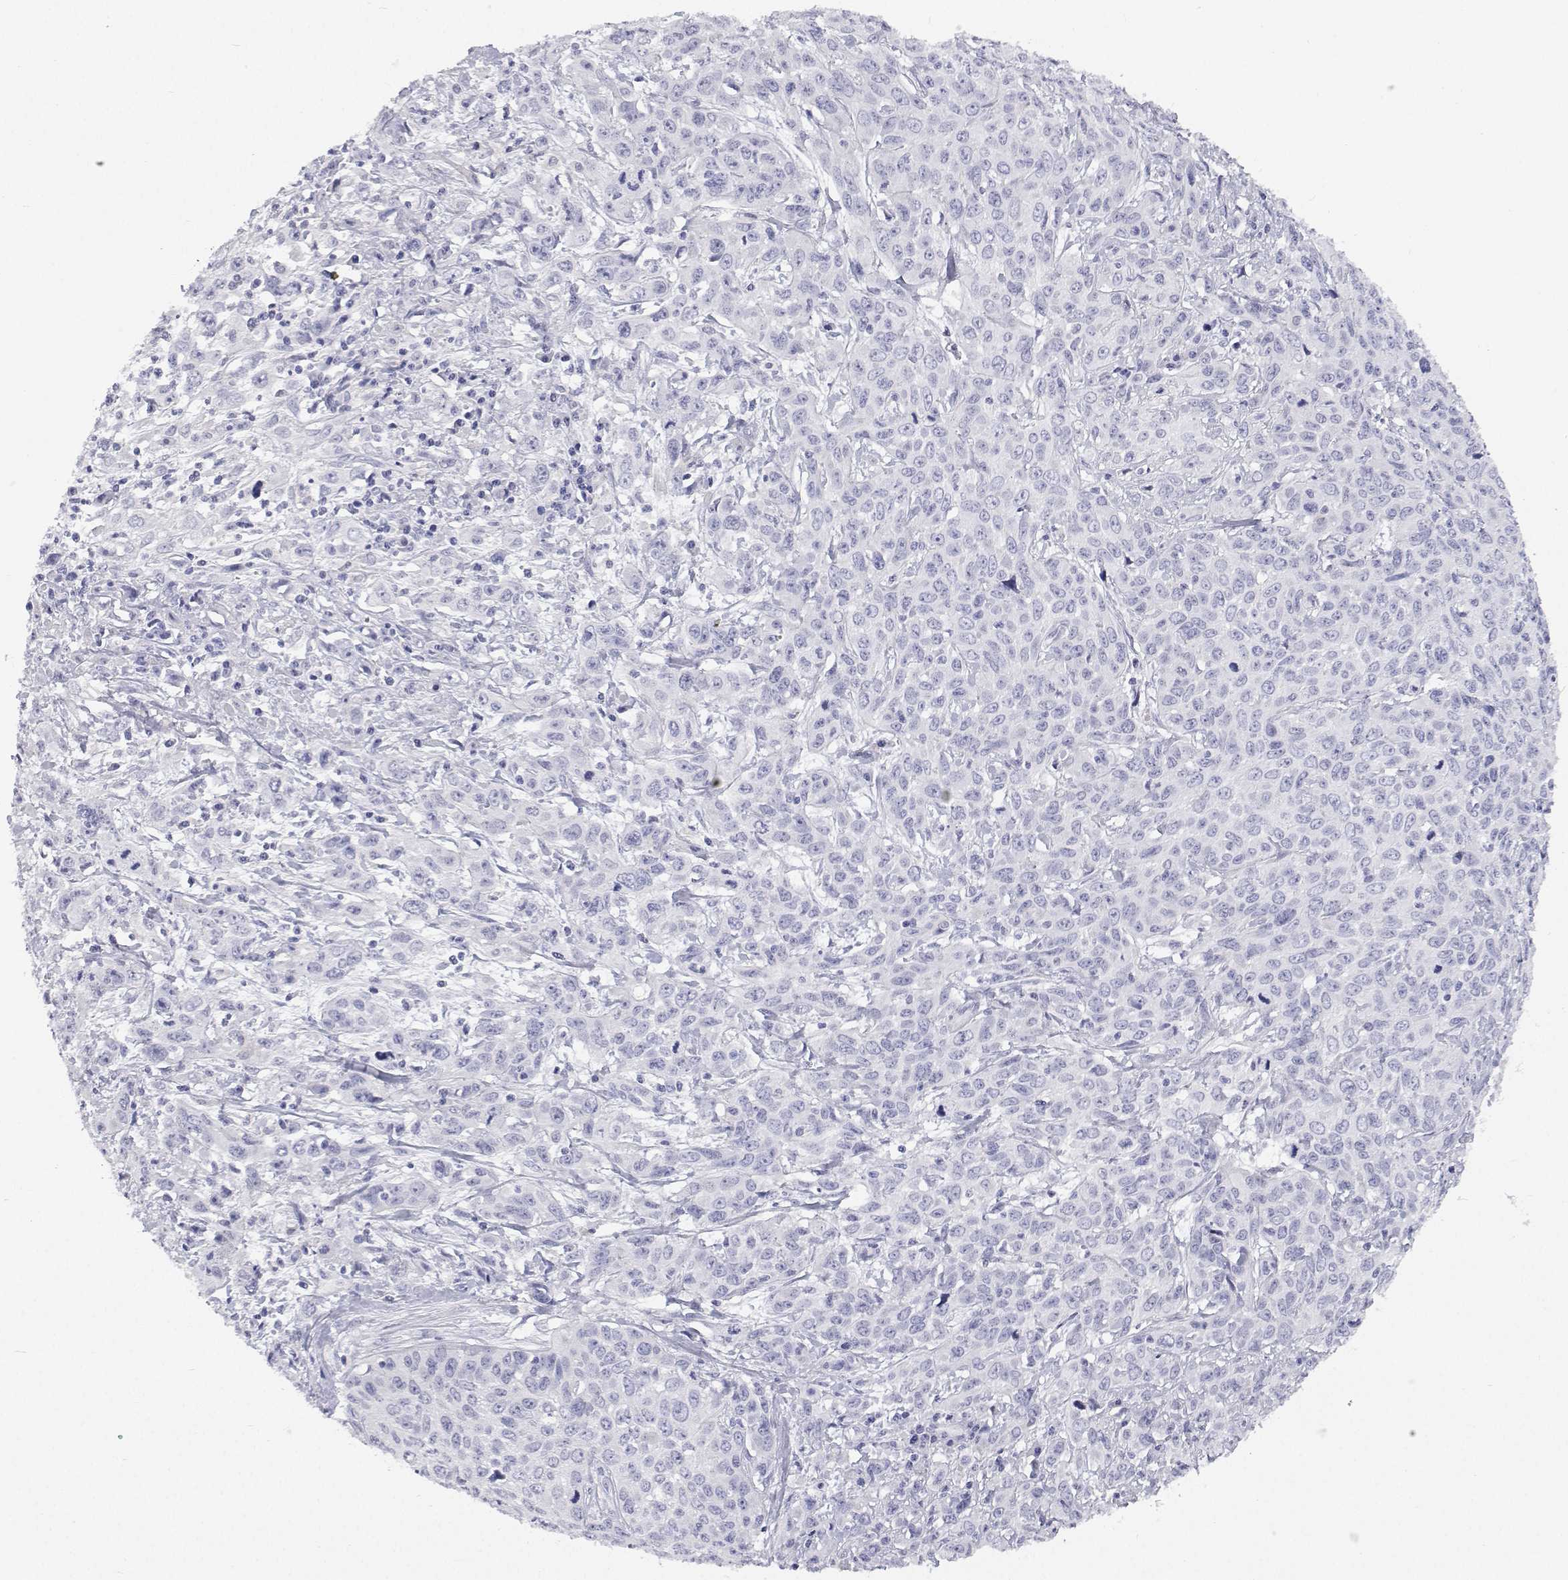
{"staining": {"intensity": "negative", "quantity": "none", "location": "none"}, "tissue": "cervical cancer", "cell_type": "Tumor cells", "image_type": "cancer", "snomed": [{"axis": "morphology", "description": "Squamous cell carcinoma, NOS"}, {"axis": "topography", "description": "Cervix"}], "caption": "The histopathology image shows no staining of tumor cells in squamous cell carcinoma (cervical).", "gene": "NCR2", "patient": {"sex": "female", "age": 38}}